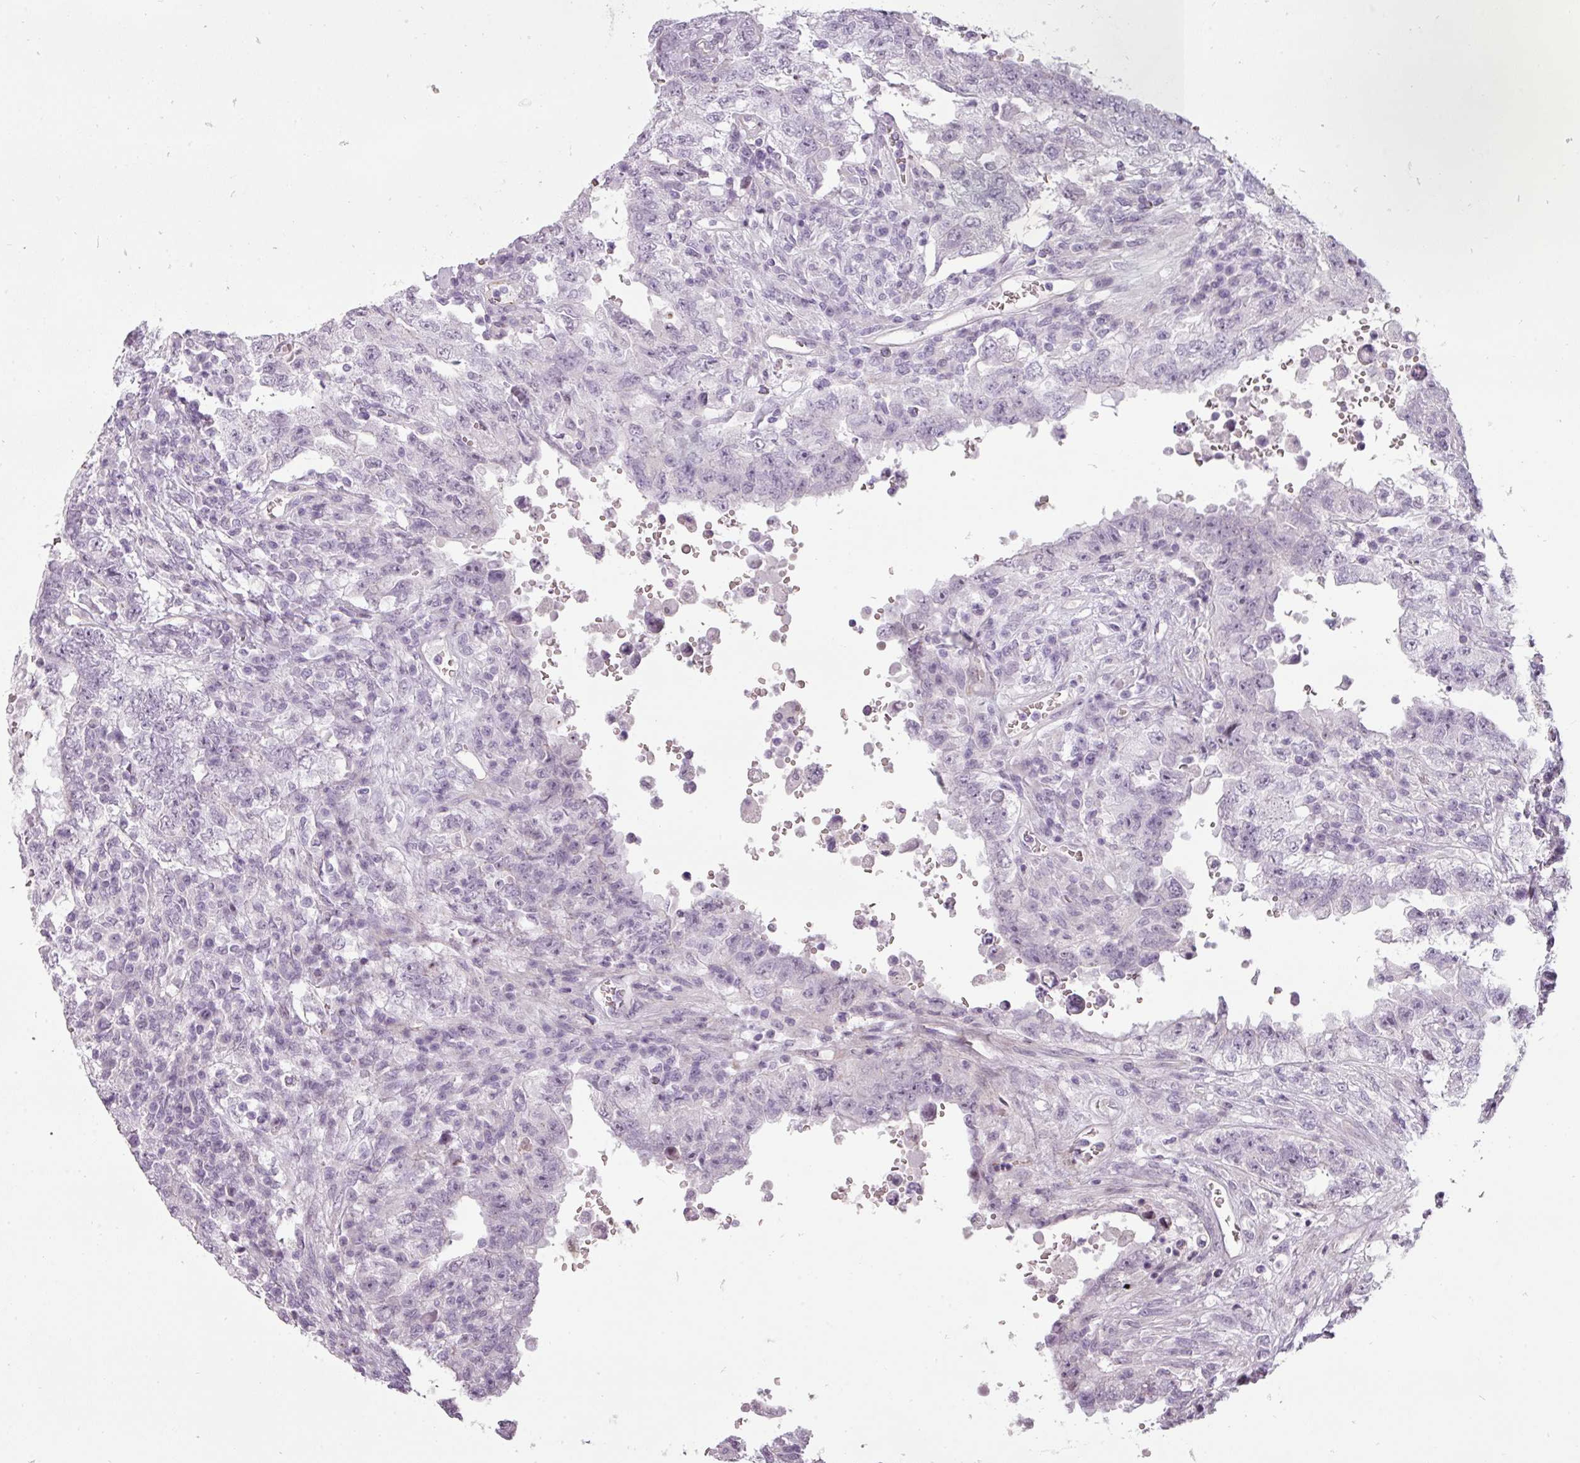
{"staining": {"intensity": "negative", "quantity": "none", "location": "none"}, "tissue": "testis cancer", "cell_type": "Tumor cells", "image_type": "cancer", "snomed": [{"axis": "morphology", "description": "Carcinoma, Embryonal, NOS"}, {"axis": "topography", "description": "Testis"}], "caption": "There is no significant expression in tumor cells of testis cancer (embryonal carcinoma).", "gene": "CHRDL1", "patient": {"sex": "male", "age": 26}}